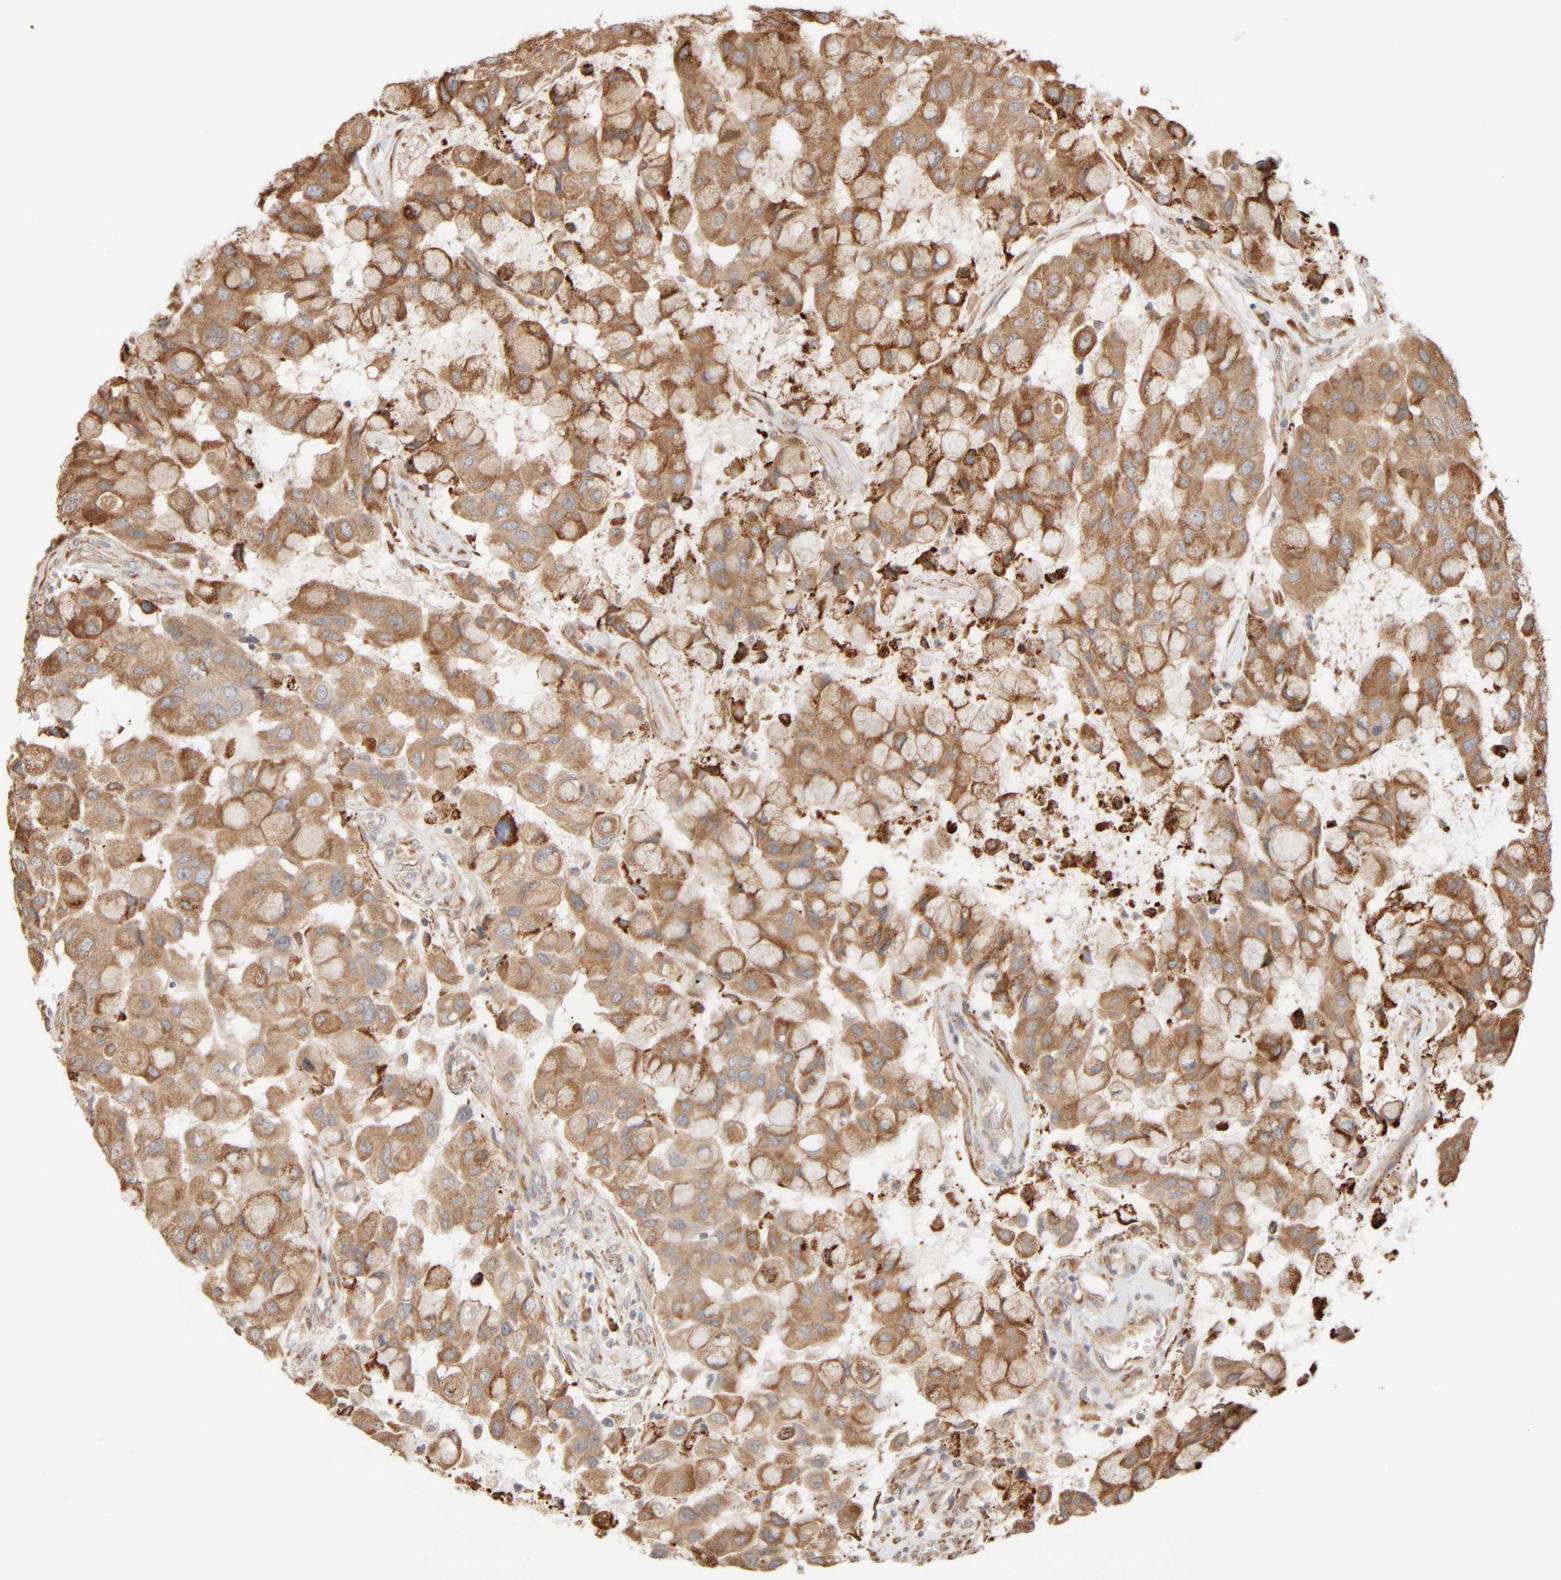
{"staining": {"intensity": "moderate", "quantity": ">75%", "location": "cytoplasmic/membranous"}, "tissue": "breast cancer", "cell_type": "Tumor cells", "image_type": "cancer", "snomed": [{"axis": "morphology", "description": "Duct carcinoma"}, {"axis": "topography", "description": "Breast"}], "caption": "Immunohistochemical staining of human breast cancer (infiltrating ductal carcinoma) shows moderate cytoplasmic/membranous protein positivity in approximately >75% of tumor cells.", "gene": "INTS1", "patient": {"sex": "female", "age": 27}}